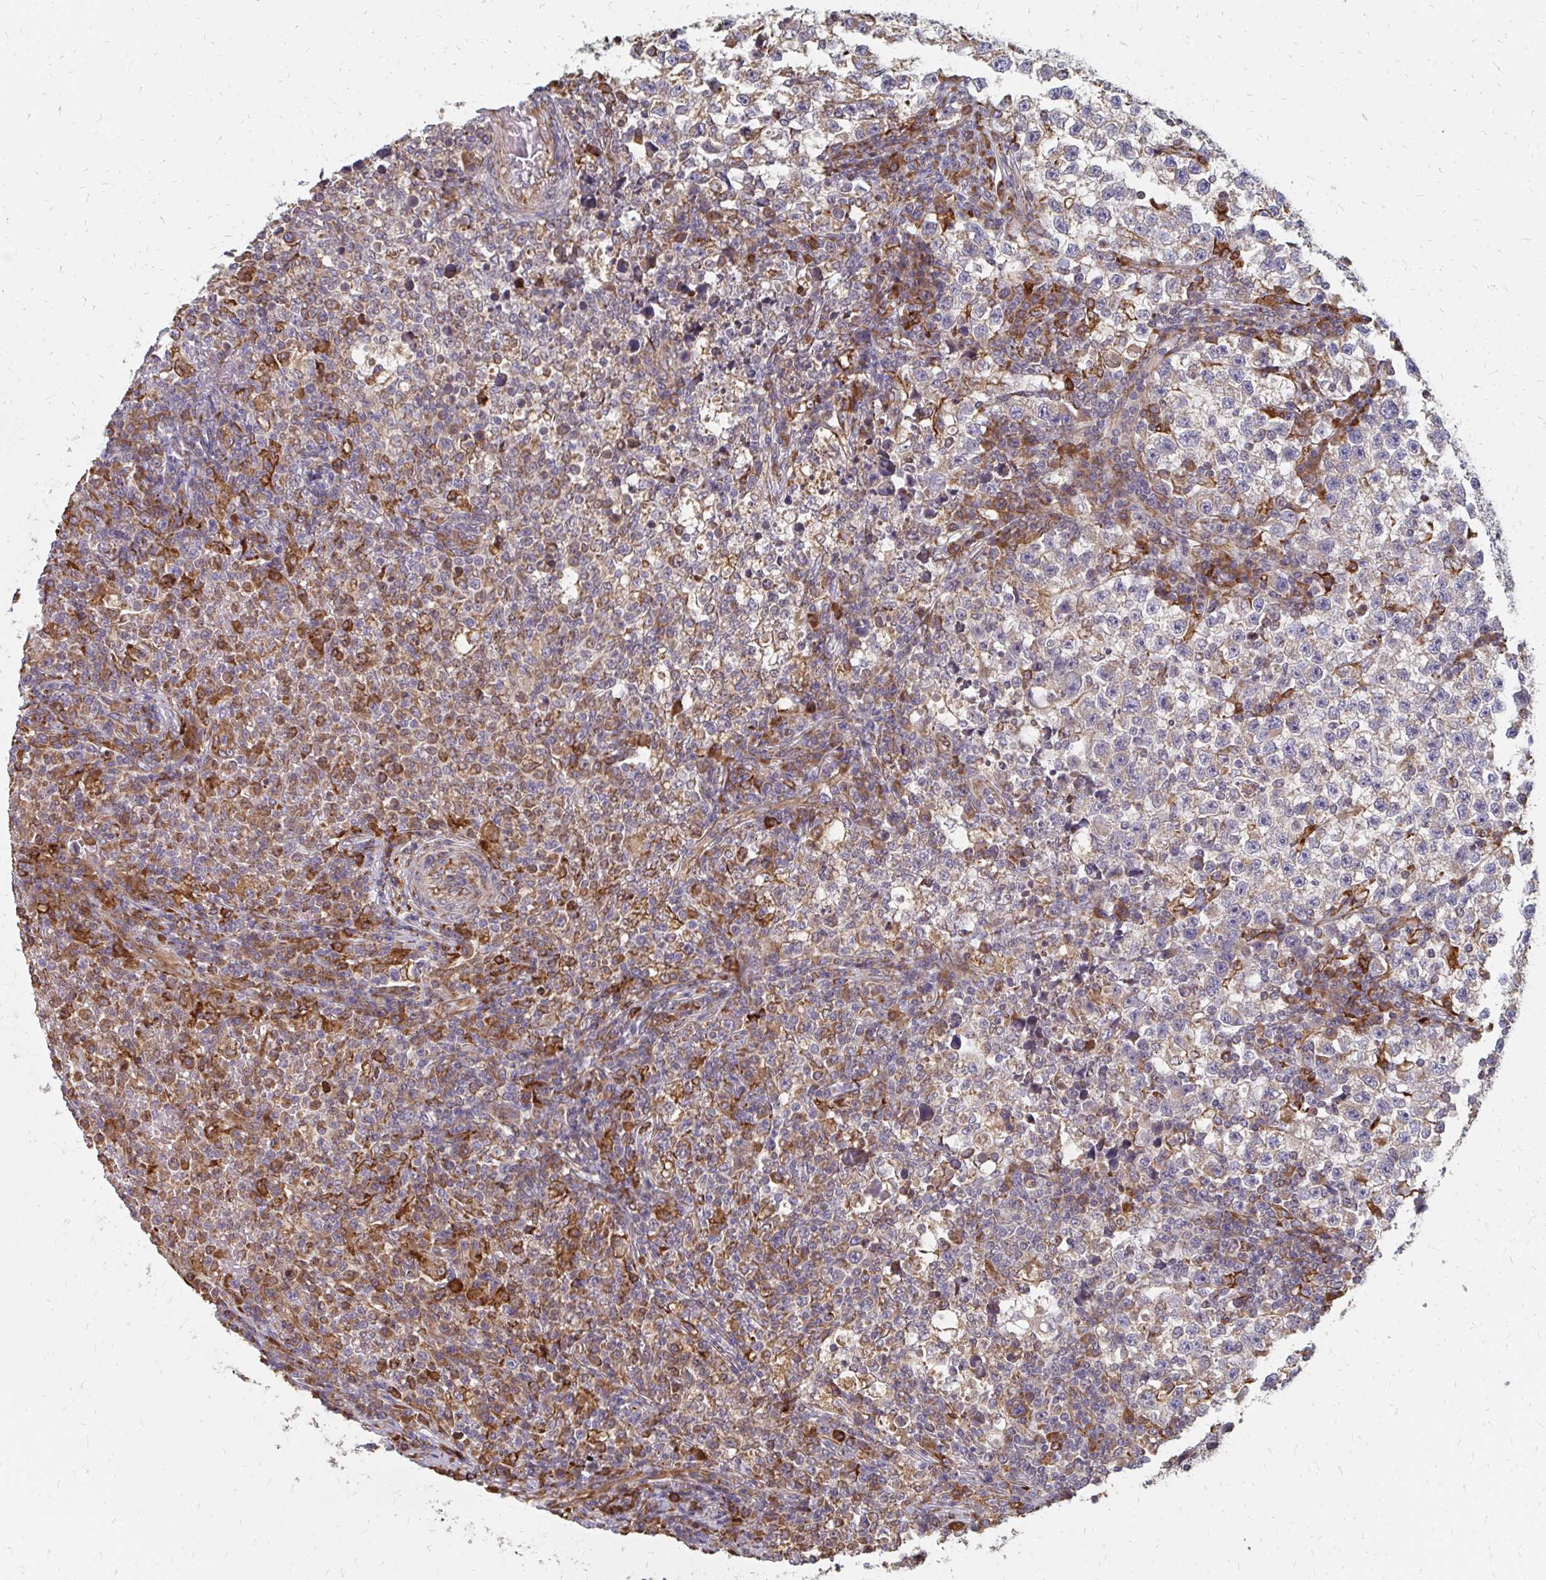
{"staining": {"intensity": "weak", "quantity": "<25%", "location": "cytoplasmic/membranous"}, "tissue": "testis cancer", "cell_type": "Tumor cells", "image_type": "cancer", "snomed": [{"axis": "morphology", "description": "Seminoma, NOS"}, {"axis": "topography", "description": "Testis"}], "caption": "DAB (3,3'-diaminobenzidine) immunohistochemical staining of human testis seminoma exhibits no significant positivity in tumor cells.", "gene": "PPP1R13L", "patient": {"sex": "male", "age": 22}}